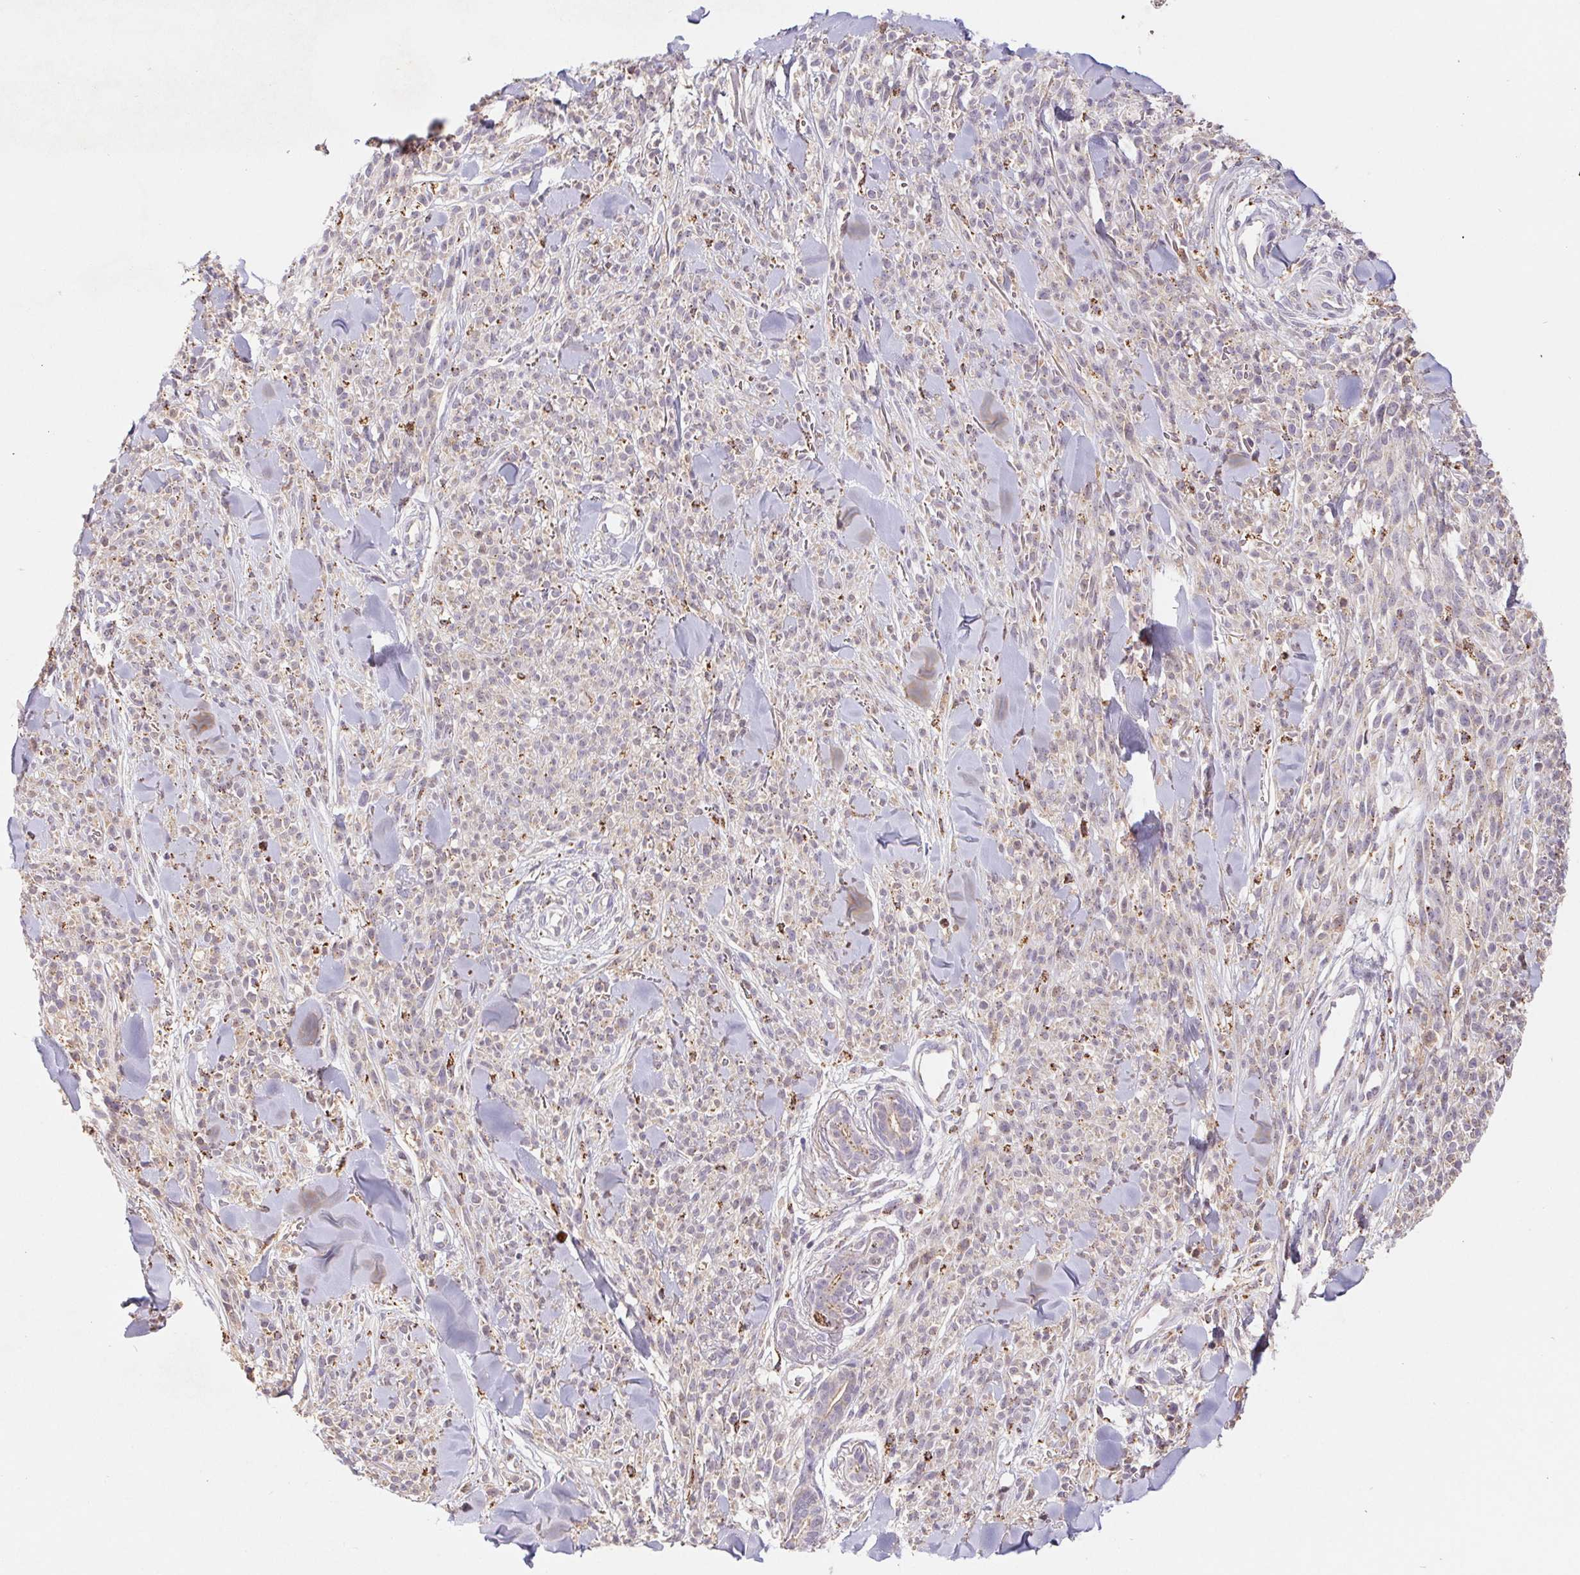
{"staining": {"intensity": "negative", "quantity": "none", "location": "none"}, "tissue": "melanoma", "cell_type": "Tumor cells", "image_type": "cancer", "snomed": [{"axis": "morphology", "description": "Malignant melanoma, NOS"}, {"axis": "topography", "description": "Skin"}, {"axis": "topography", "description": "Skin of trunk"}], "caption": "This is an IHC histopathology image of melanoma. There is no staining in tumor cells.", "gene": "EMC6", "patient": {"sex": "male", "age": 74}}